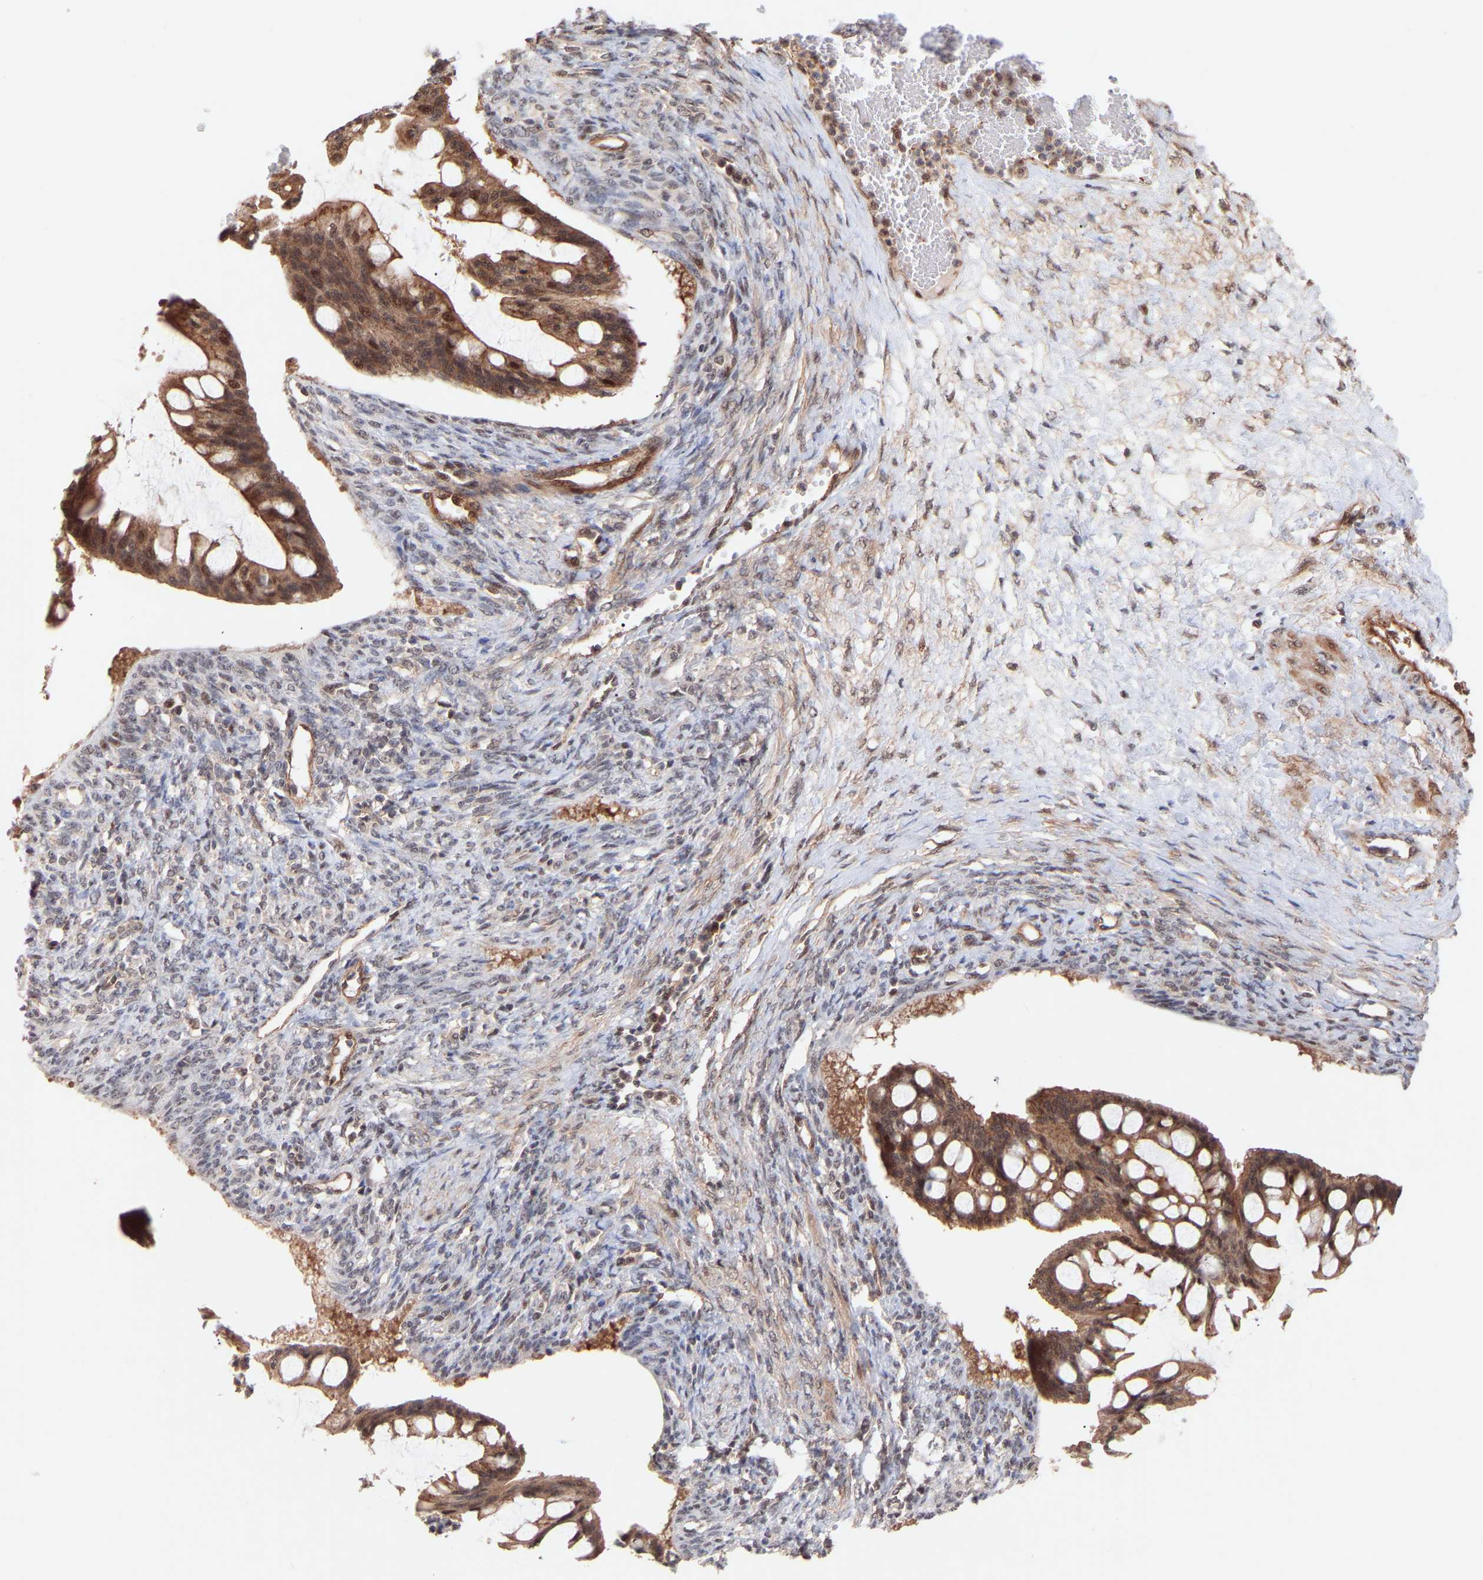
{"staining": {"intensity": "moderate", "quantity": ">75%", "location": "cytoplasmic/membranous,nuclear"}, "tissue": "ovarian cancer", "cell_type": "Tumor cells", "image_type": "cancer", "snomed": [{"axis": "morphology", "description": "Cystadenocarcinoma, mucinous, NOS"}, {"axis": "topography", "description": "Ovary"}], "caption": "A high-resolution image shows IHC staining of mucinous cystadenocarcinoma (ovarian), which shows moderate cytoplasmic/membranous and nuclear expression in about >75% of tumor cells.", "gene": "PDLIM5", "patient": {"sex": "female", "age": 73}}